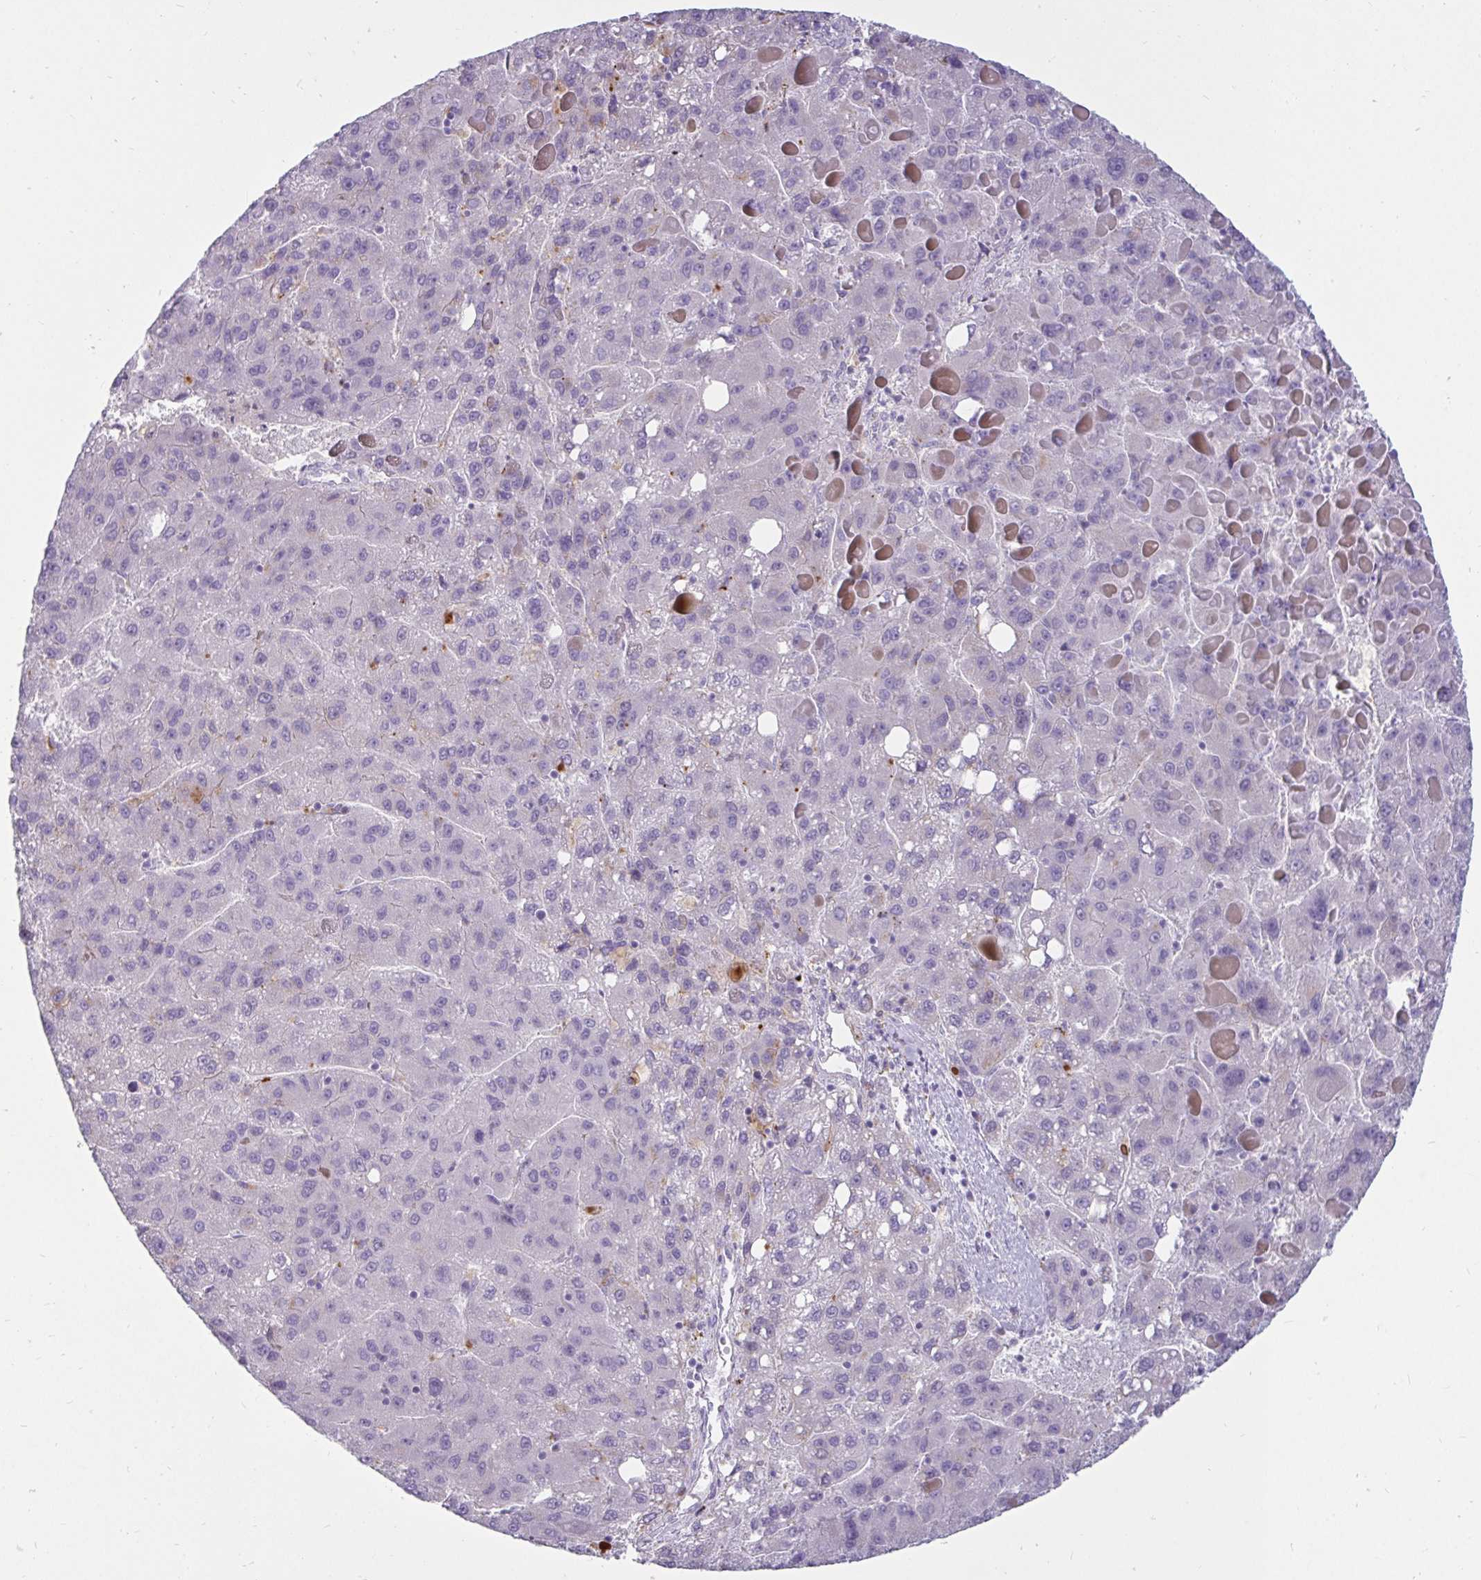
{"staining": {"intensity": "negative", "quantity": "none", "location": "none"}, "tissue": "liver cancer", "cell_type": "Tumor cells", "image_type": "cancer", "snomed": [{"axis": "morphology", "description": "Carcinoma, Hepatocellular, NOS"}, {"axis": "topography", "description": "Liver"}], "caption": "The image shows no staining of tumor cells in hepatocellular carcinoma (liver).", "gene": "CTSZ", "patient": {"sex": "female", "age": 82}}